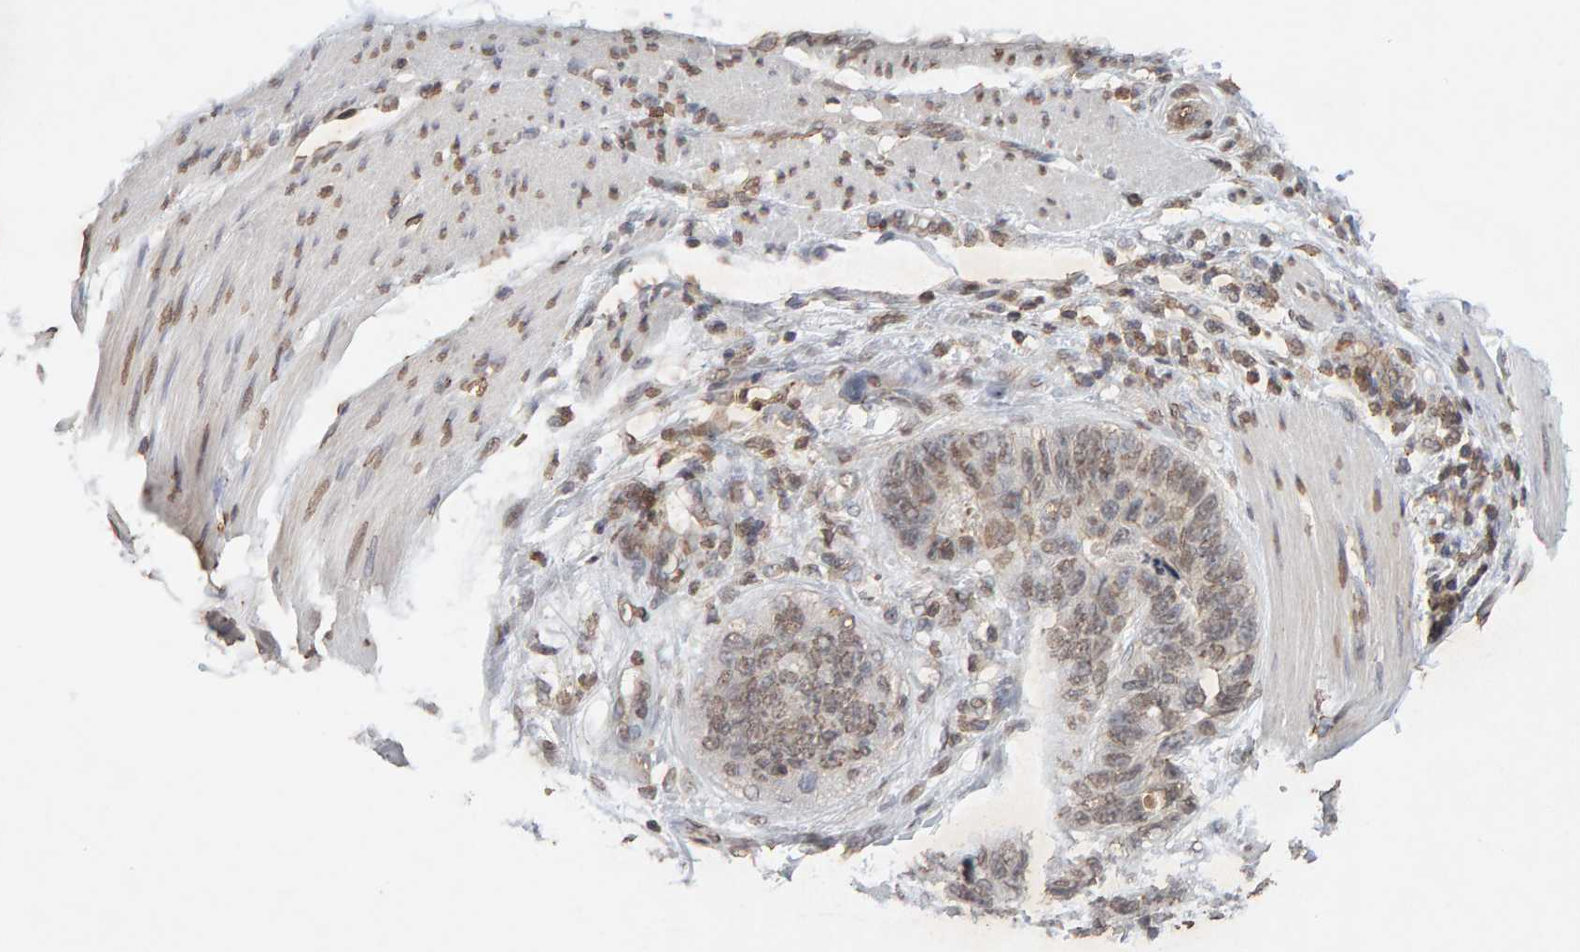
{"staining": {"intensity": "weak", "quantity": ">75%", "location": "cytoplasmic/membranous,nuclear"}, "tissue": "stomach cancer", "cell_type": "Tumor cells", "image_type": "cancer", "snomed": [{"axis": "morphology", "description": "Normal tissue, NOS"}, {"axis": "morphology", "description": "Adenocarcinoma, NOS"}, {"axis": "topography", "description": "Stomach"}], "caption": "An IHC histopathology image of neoplastic tissue is shown. Protein staining in brown highlights weak cytoplasmic/membranous and nuclear positivity in adenocarcinoma (stomach) within tumor cells.", "gene": "DNAJB5", "patient": {"sex": "female", "age": 89}}